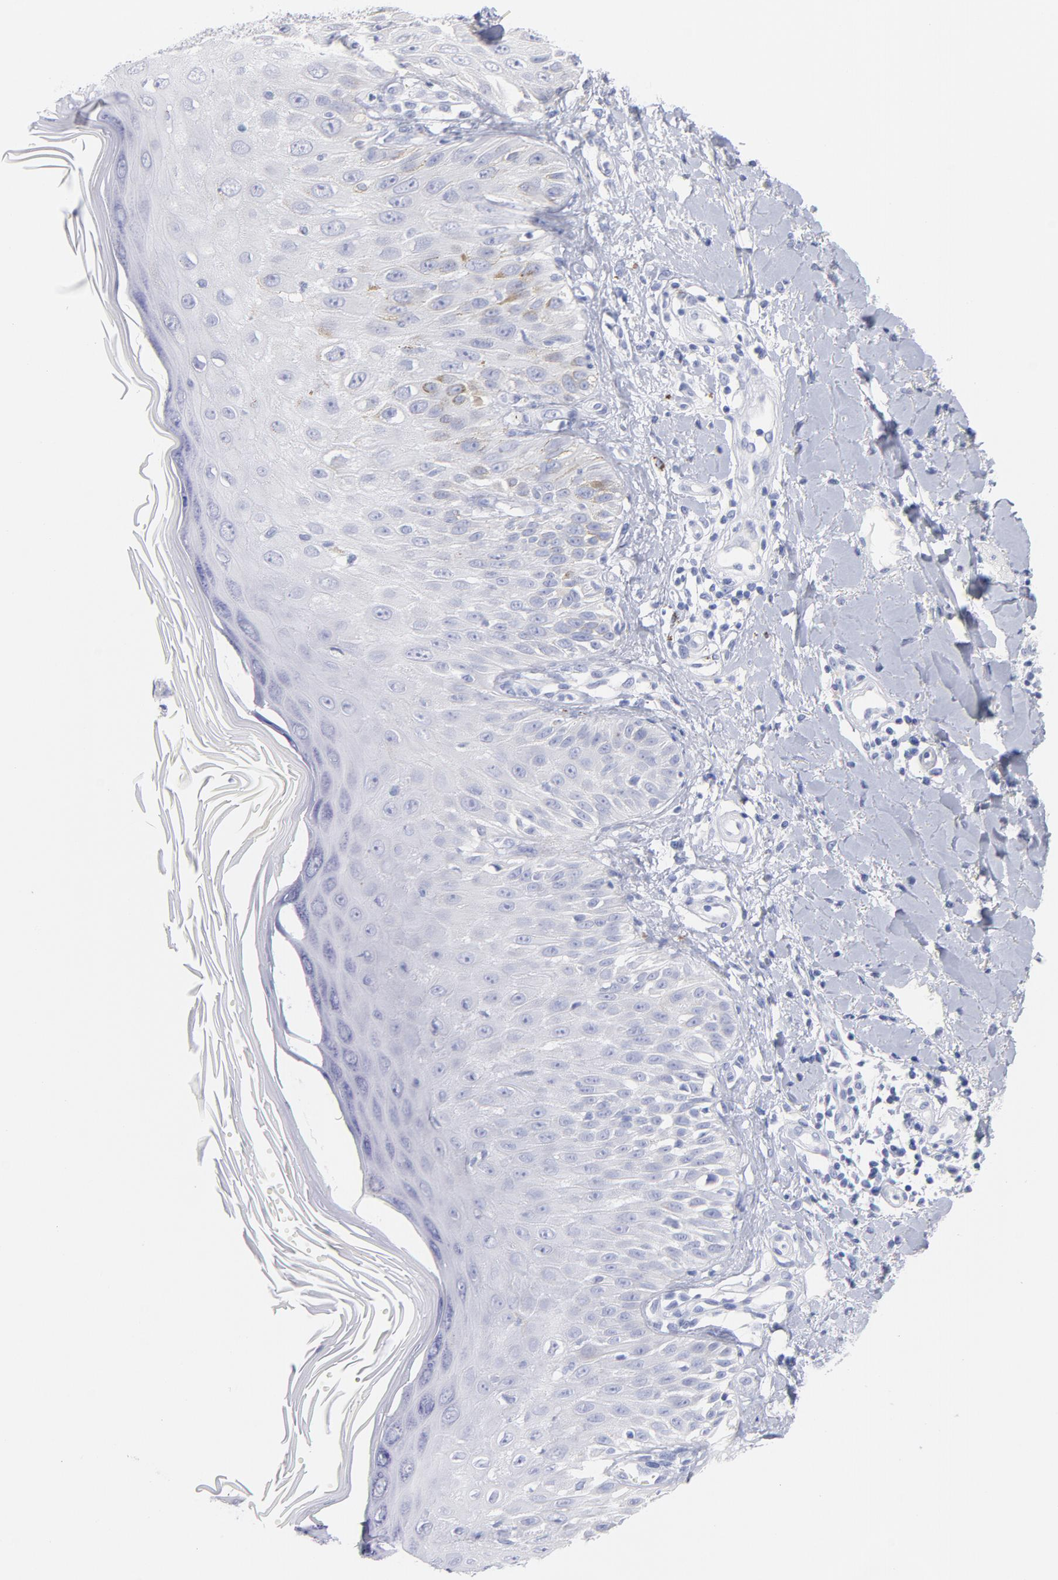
{"staining": {"intensity": "negative", "quantity": "none", "location": "none"}, "tissue": "skin cancer", "cell_type": "Tumor cells", "image_type": "cancer", "snomed": [{"axis": "morphology", "description": "Squamous cell carcinoma, NOS"}, {"axis": "topography", "description": "Skin"}], "caption": "The photomicrograph displays no staining of tumor cells in skin cancer (squamous cell carcinoma).", "gene": "SCGN", "patient": {"sex": "male", "age": 24}}